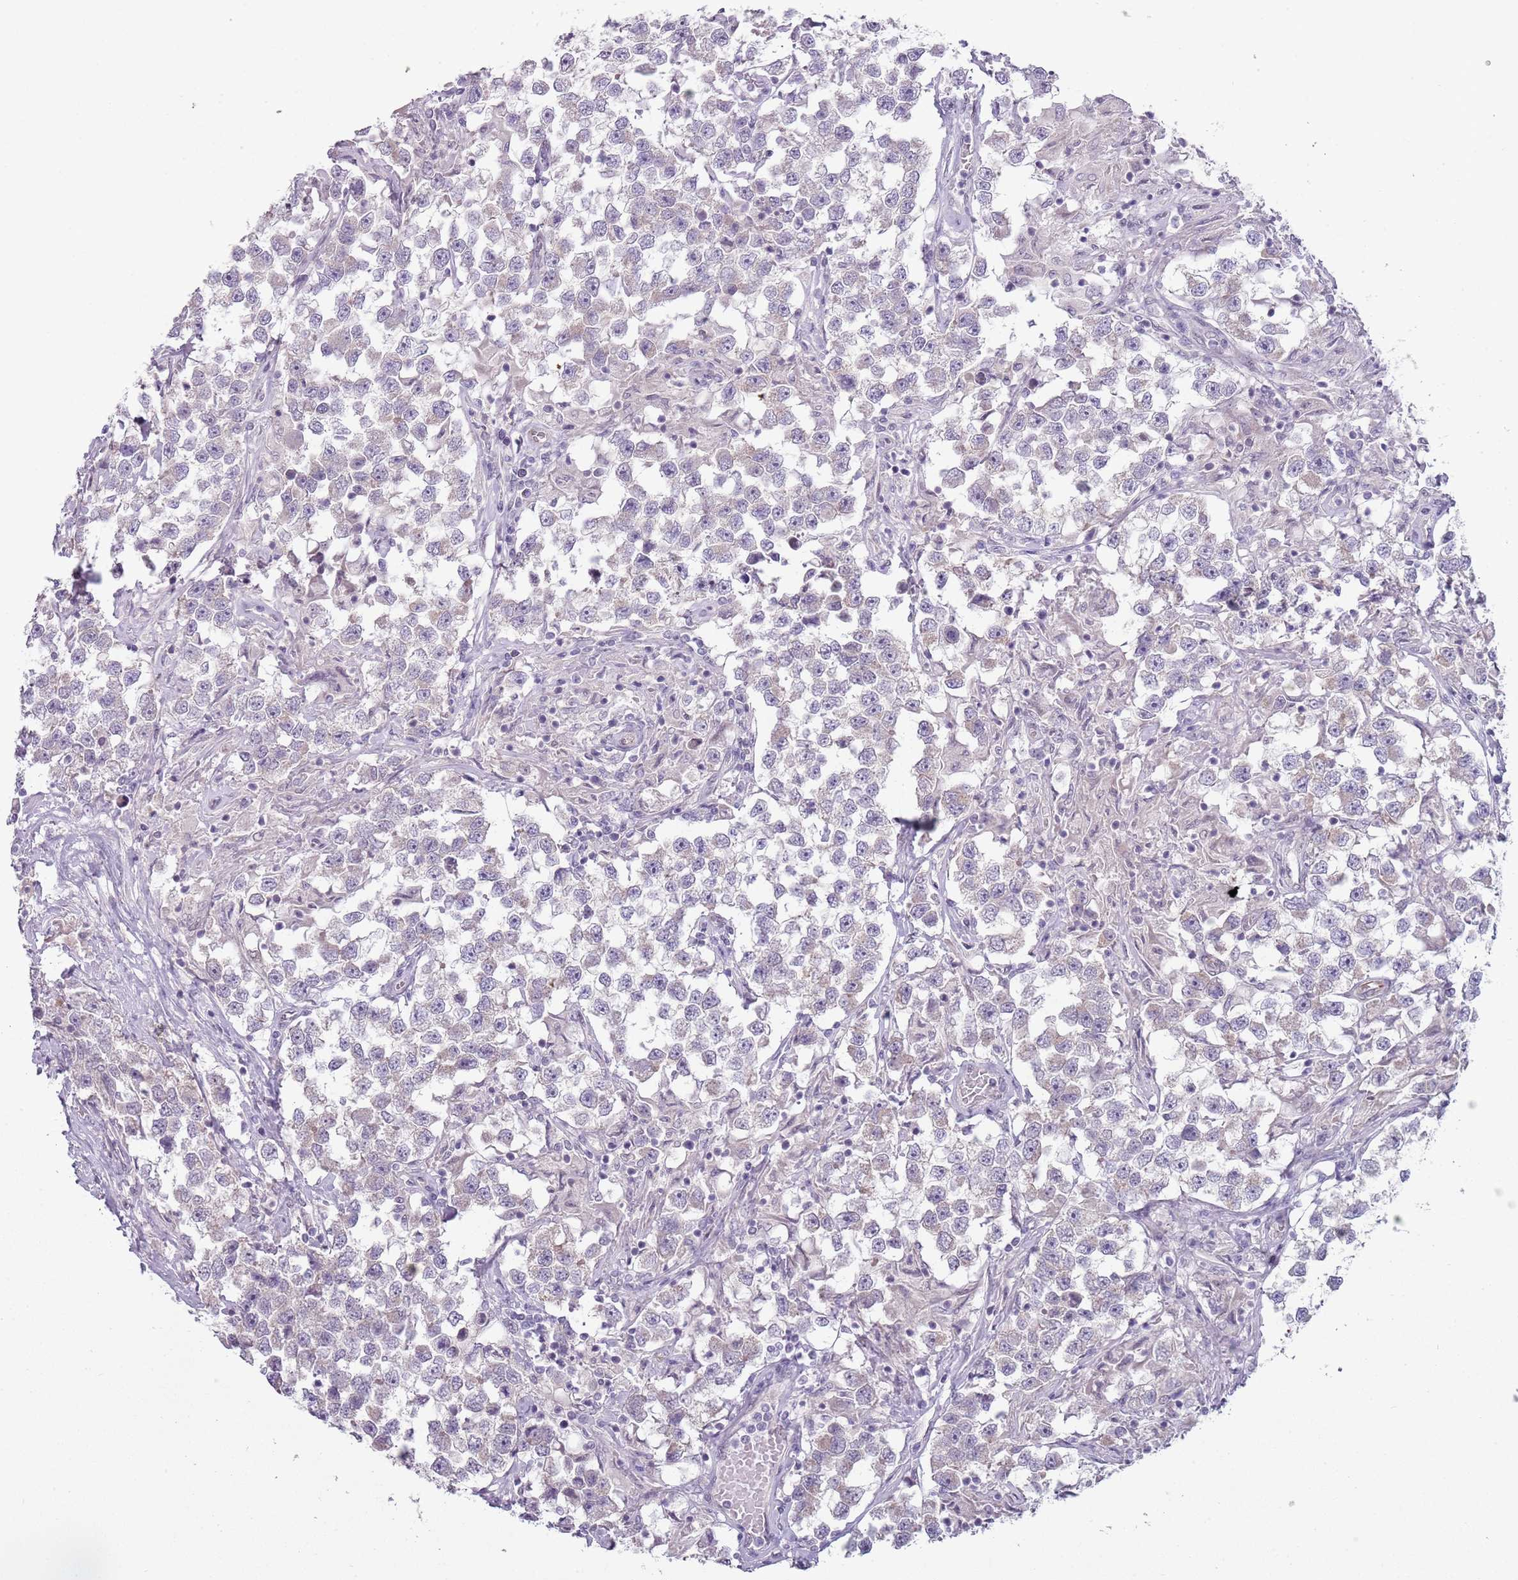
{"staining": {"intensity": "negative", "quantity": "none", "location": "none"}, "tissue": "testis cancer", "cell_type": "Tumor cells", "image_type": "cancer", "snomed": [{"axis": "morphology", "description": "Seminoma, NOS"}, {"axis": "topography", "description": "Testis"}], "caption": "There is no significant staining in tumor cells of seminoma (testis).", "gene": "NBPF3", "patient": {"sex": "male", "age": 46}}